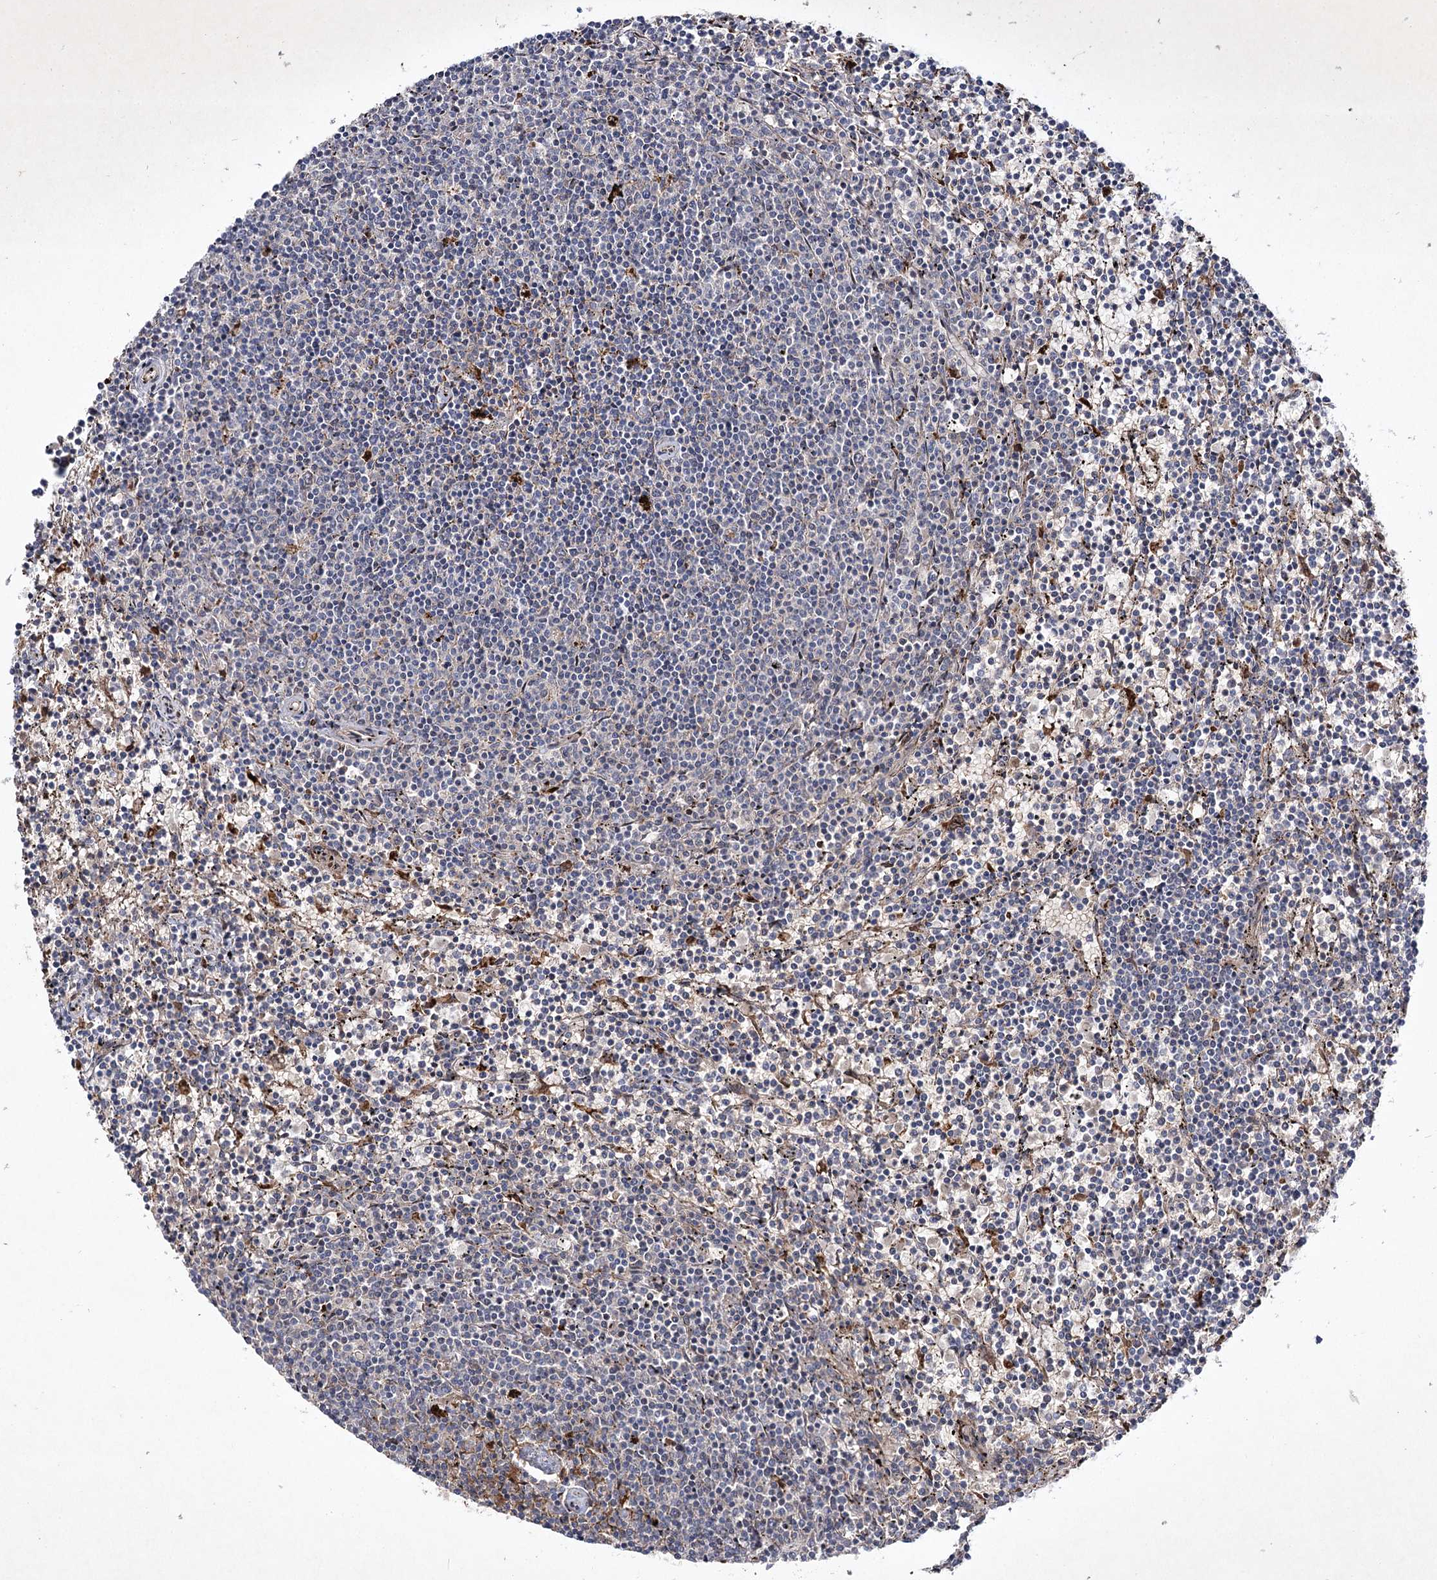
{"staining": {"intensity": "negative", "quantity": "none", "location": "none"}, "tissue": "lymphoma", "cell_type": "Tumor cells", "image_type": "cancer", "snomed": [{"axis": "morphology", "description": "Malignant lymphoma, non-Hodgkin's type, Low grade"}, {"axis": "topography", "description": "Spleen"}], "caption": "Photomicrograph shows no protein positivity in tumor cells of malignant lymphoma, non-Hodgkin's type (low-grade) tissue. (Stains: DAB (3,3'-diaminobenzidine) immunohistochemistry (IHC) with hematoxylin counter stain, Microscopy: brightfield microscopy at high magnification).", "gene": "ALG9", "patient": {"sex": "female", "age": 50}}